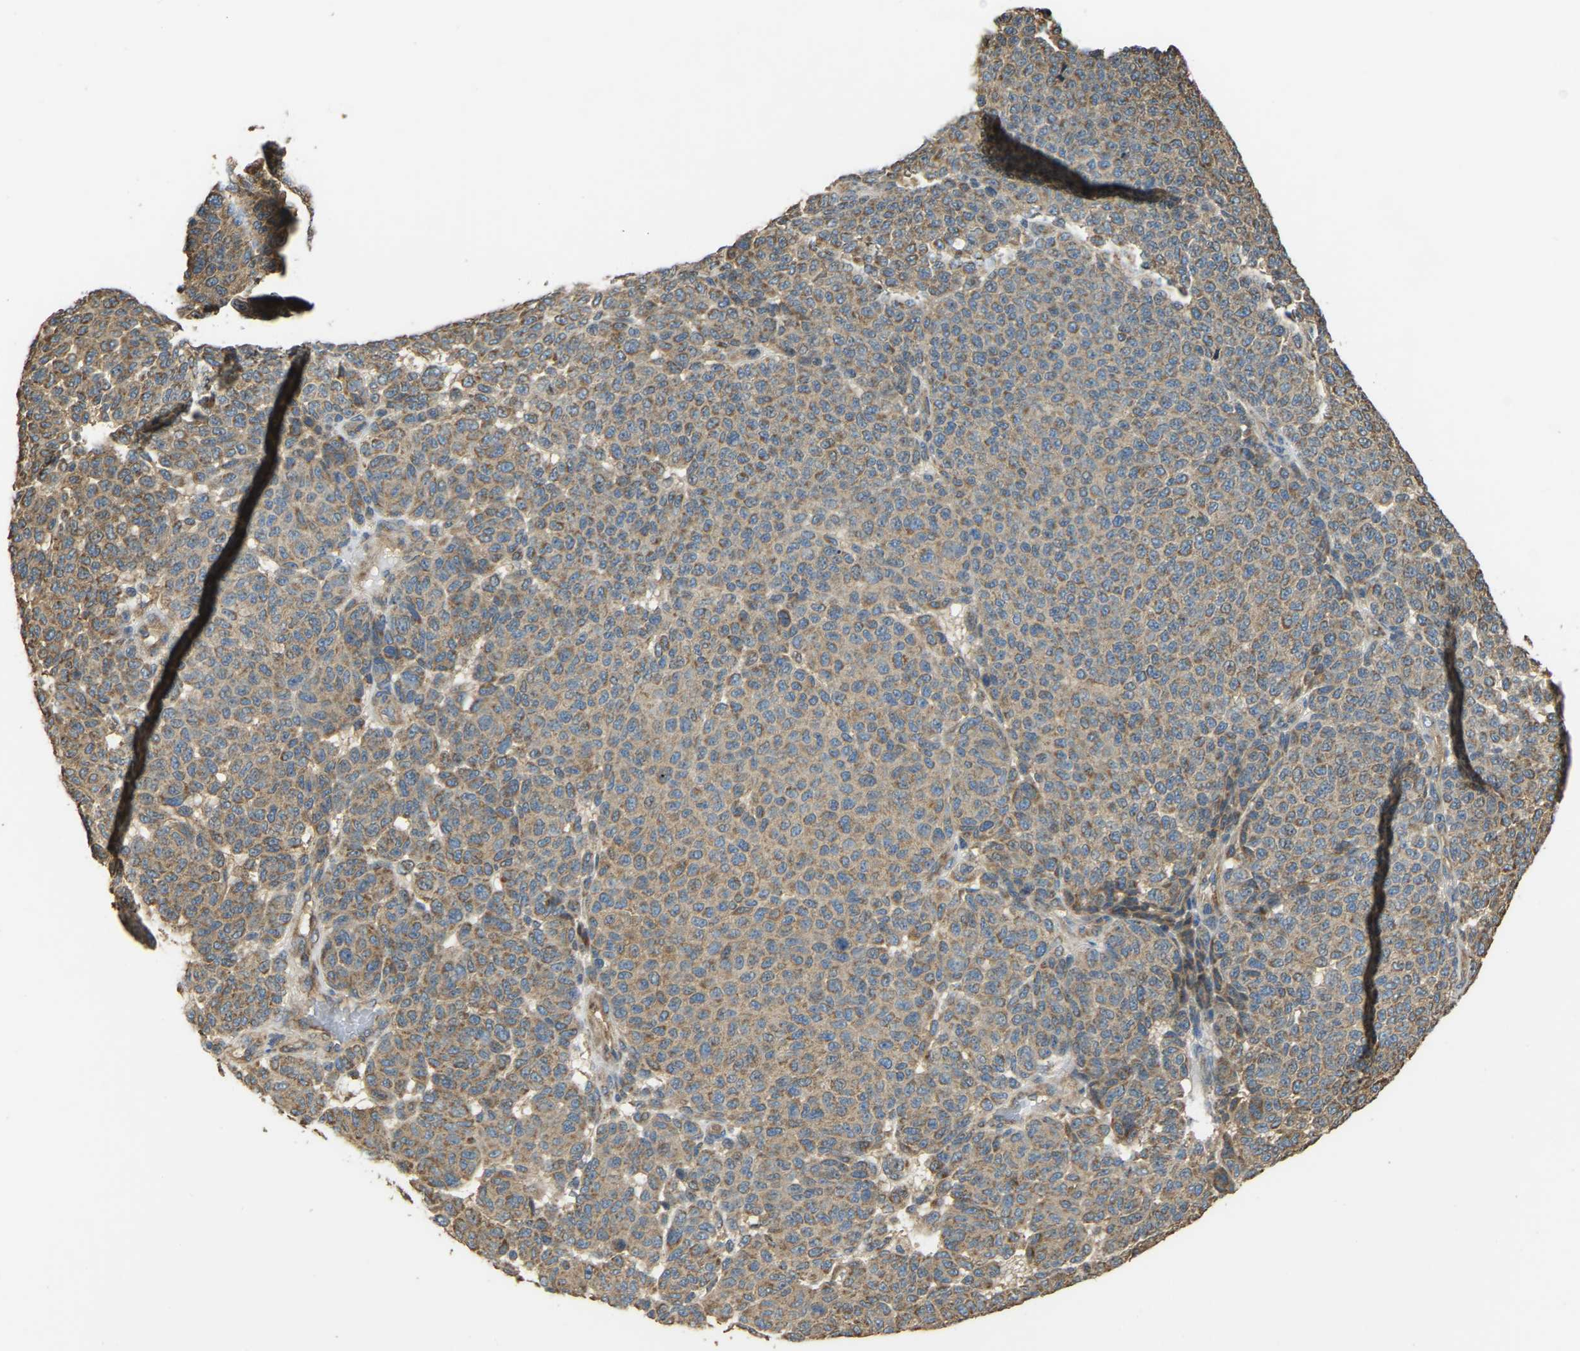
{"staining": {"intensity": "moderate", "quantity": ">75%", "location": "cytoplasmic/membranous"}, "tissue": "melanoma", "cell_type": "Tumor cells", "image_type": "cancer", "snomed": [{"axis": "morphology", "description": "Malignant melanoma, NOS"}, {"axis": "topography", "description": "Skin"}], "caption": "Tumor cells reveal medium levels of moderate cytoplasmic/membranous positivity in approximately >75% of cells in human melanoma.", "gene": "GNG2", "patient": {"sex": "male", "age": 59}}